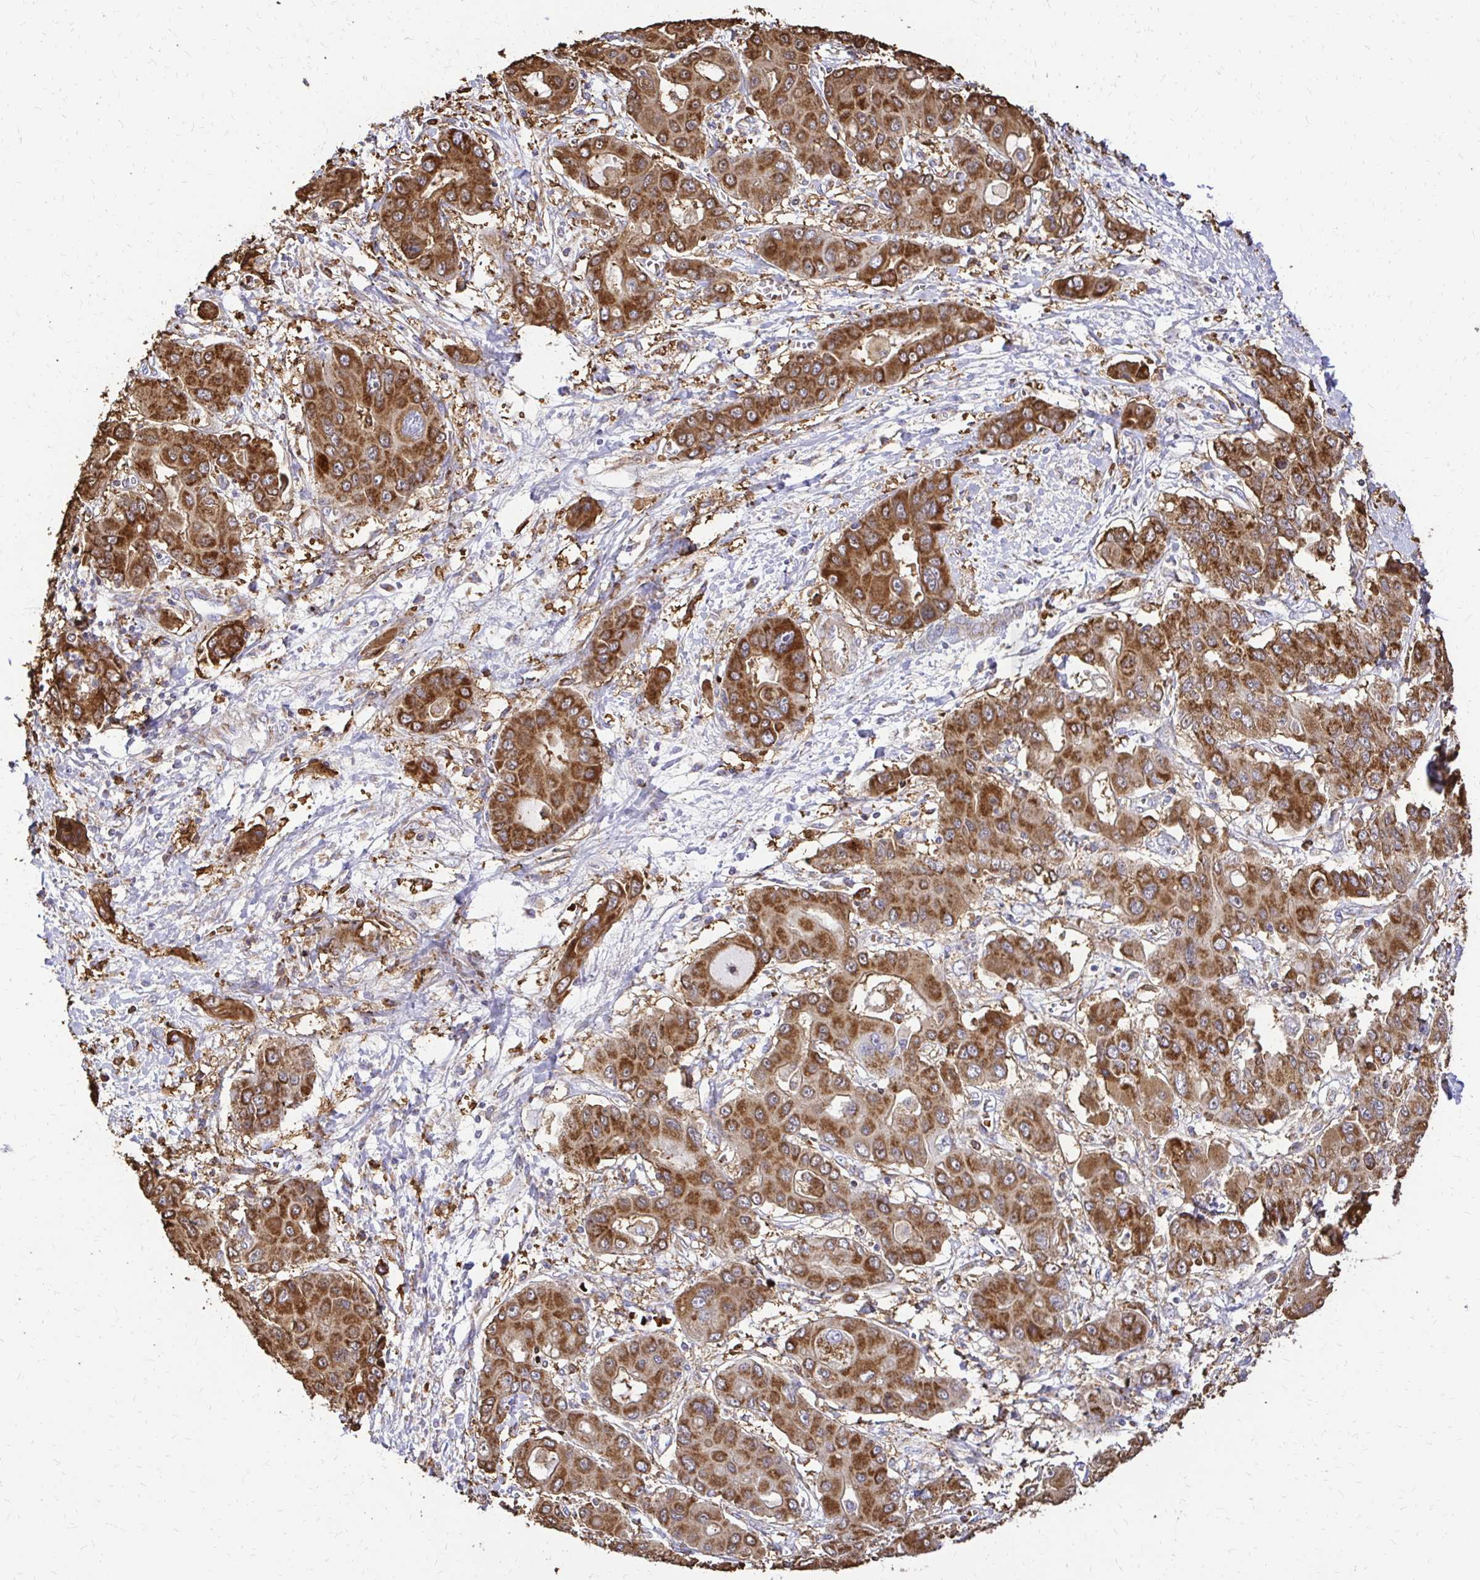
{"staining": {"intensity": "moderate", "quantity": ">75%", "location": "cytoplasmic/membranous"}, "tissue": "liver cancer", "cell_type": "Tumor cells", "image_type": "cancer", "snomed": [{"axis": "morphology", "description": "Cholangiocarcinoma"}, {"axis": "topography", "description": "Liver"}], "caption": "Protein analysis of liver cancer tissue exhibits moderate cytoplasmic/membranous expression in about >75% of tumor cells.", "gene": "MRPL13", "patient": {"sex": "male", "age": 67}}